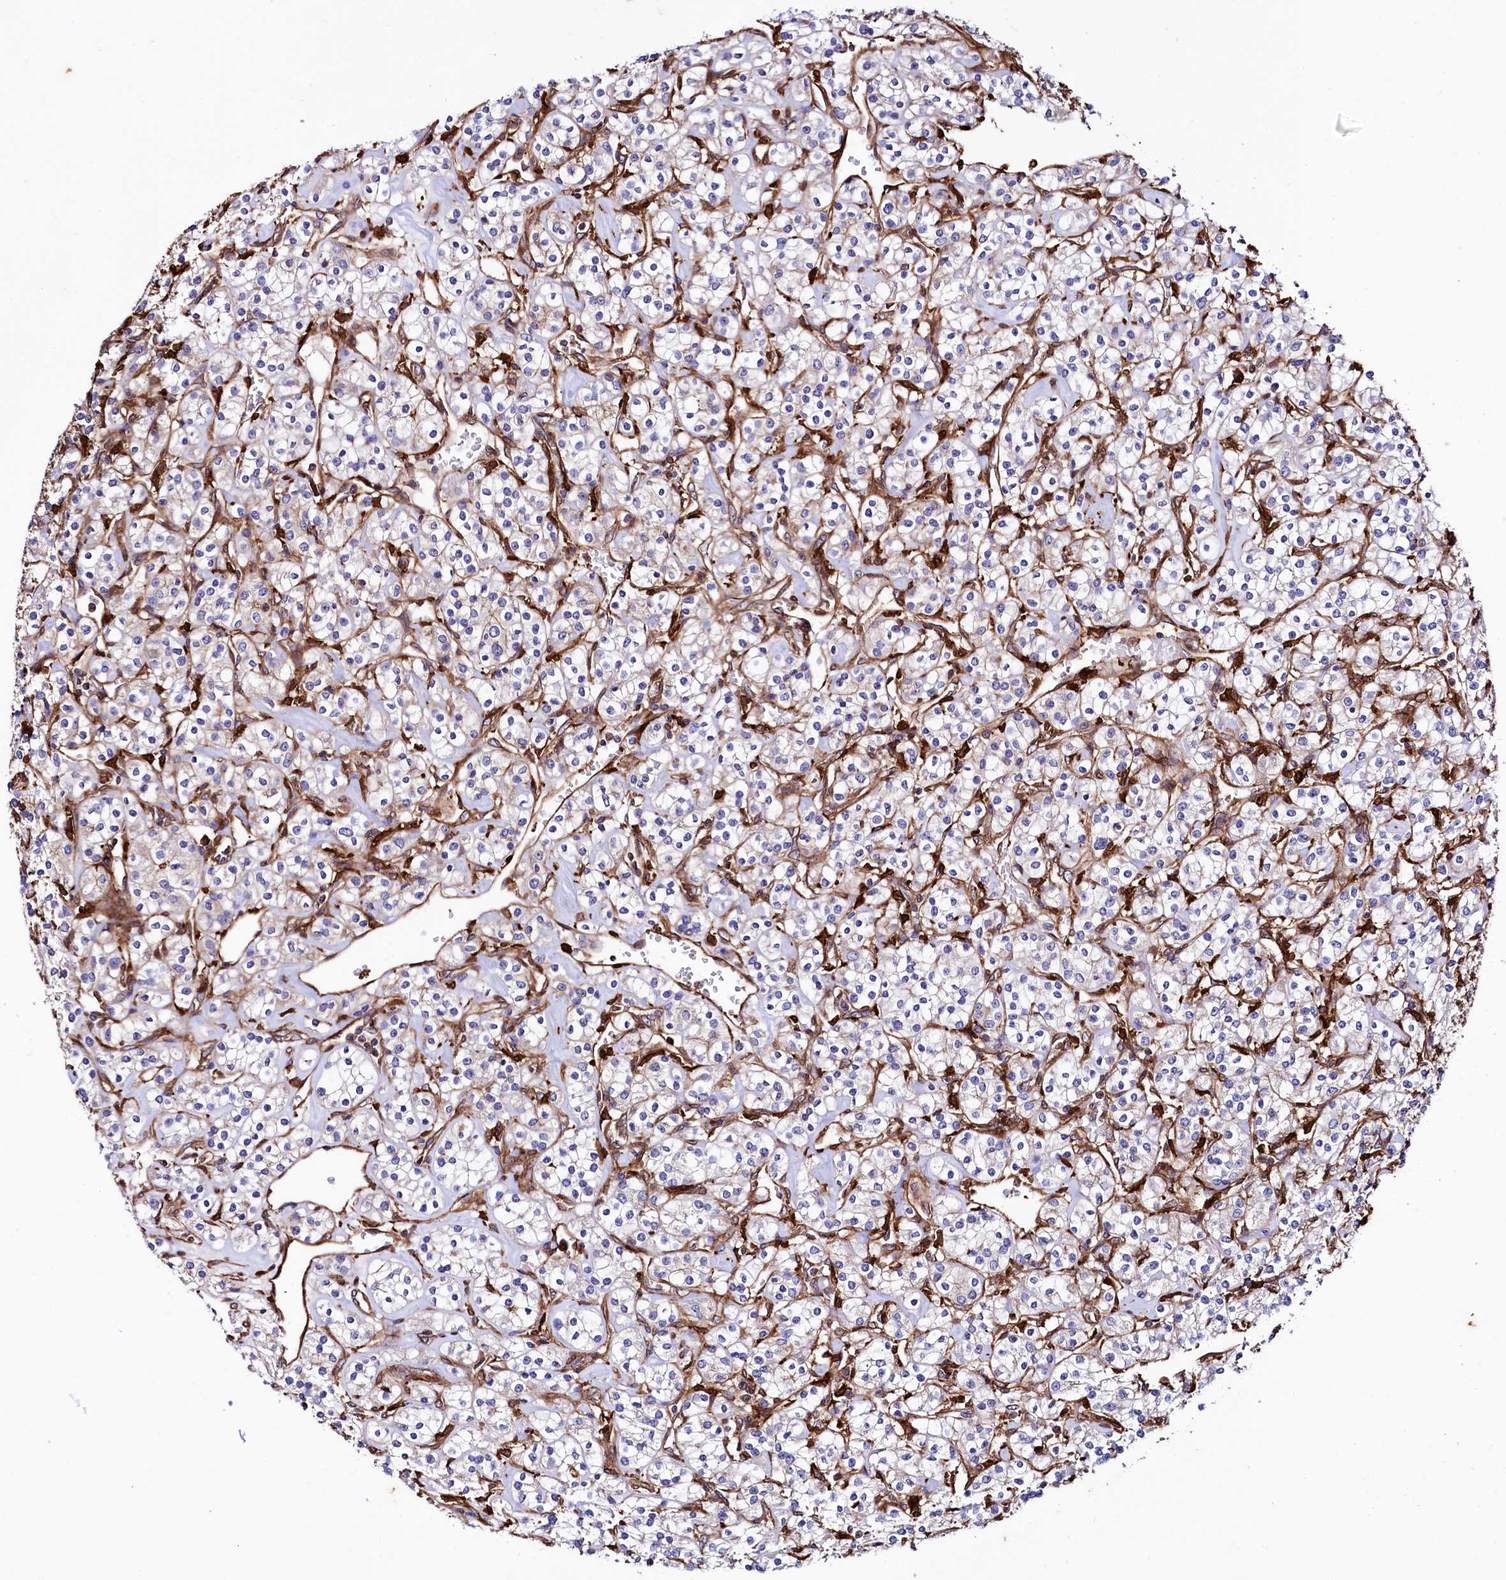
{"staining": {"intensity": "weak", "quantity": "<25%", "location": "cytoplasmic/membranous"}, "tissue": "renal cancer", "cell_type": "Tumor cells", "image_type": "cancer", "snomed": [{"axis": "morphology", "description": "Adenocarcinoma, NOS"}, {"axis": "topography", "description": "Kidney"}], "caption": "Renal adenocarcinoma stained for a protein using IHC exhibits no positivity tumor cells.", "gene": "STAMBPL1", "patient": {"sex": "male", "age": 77}}